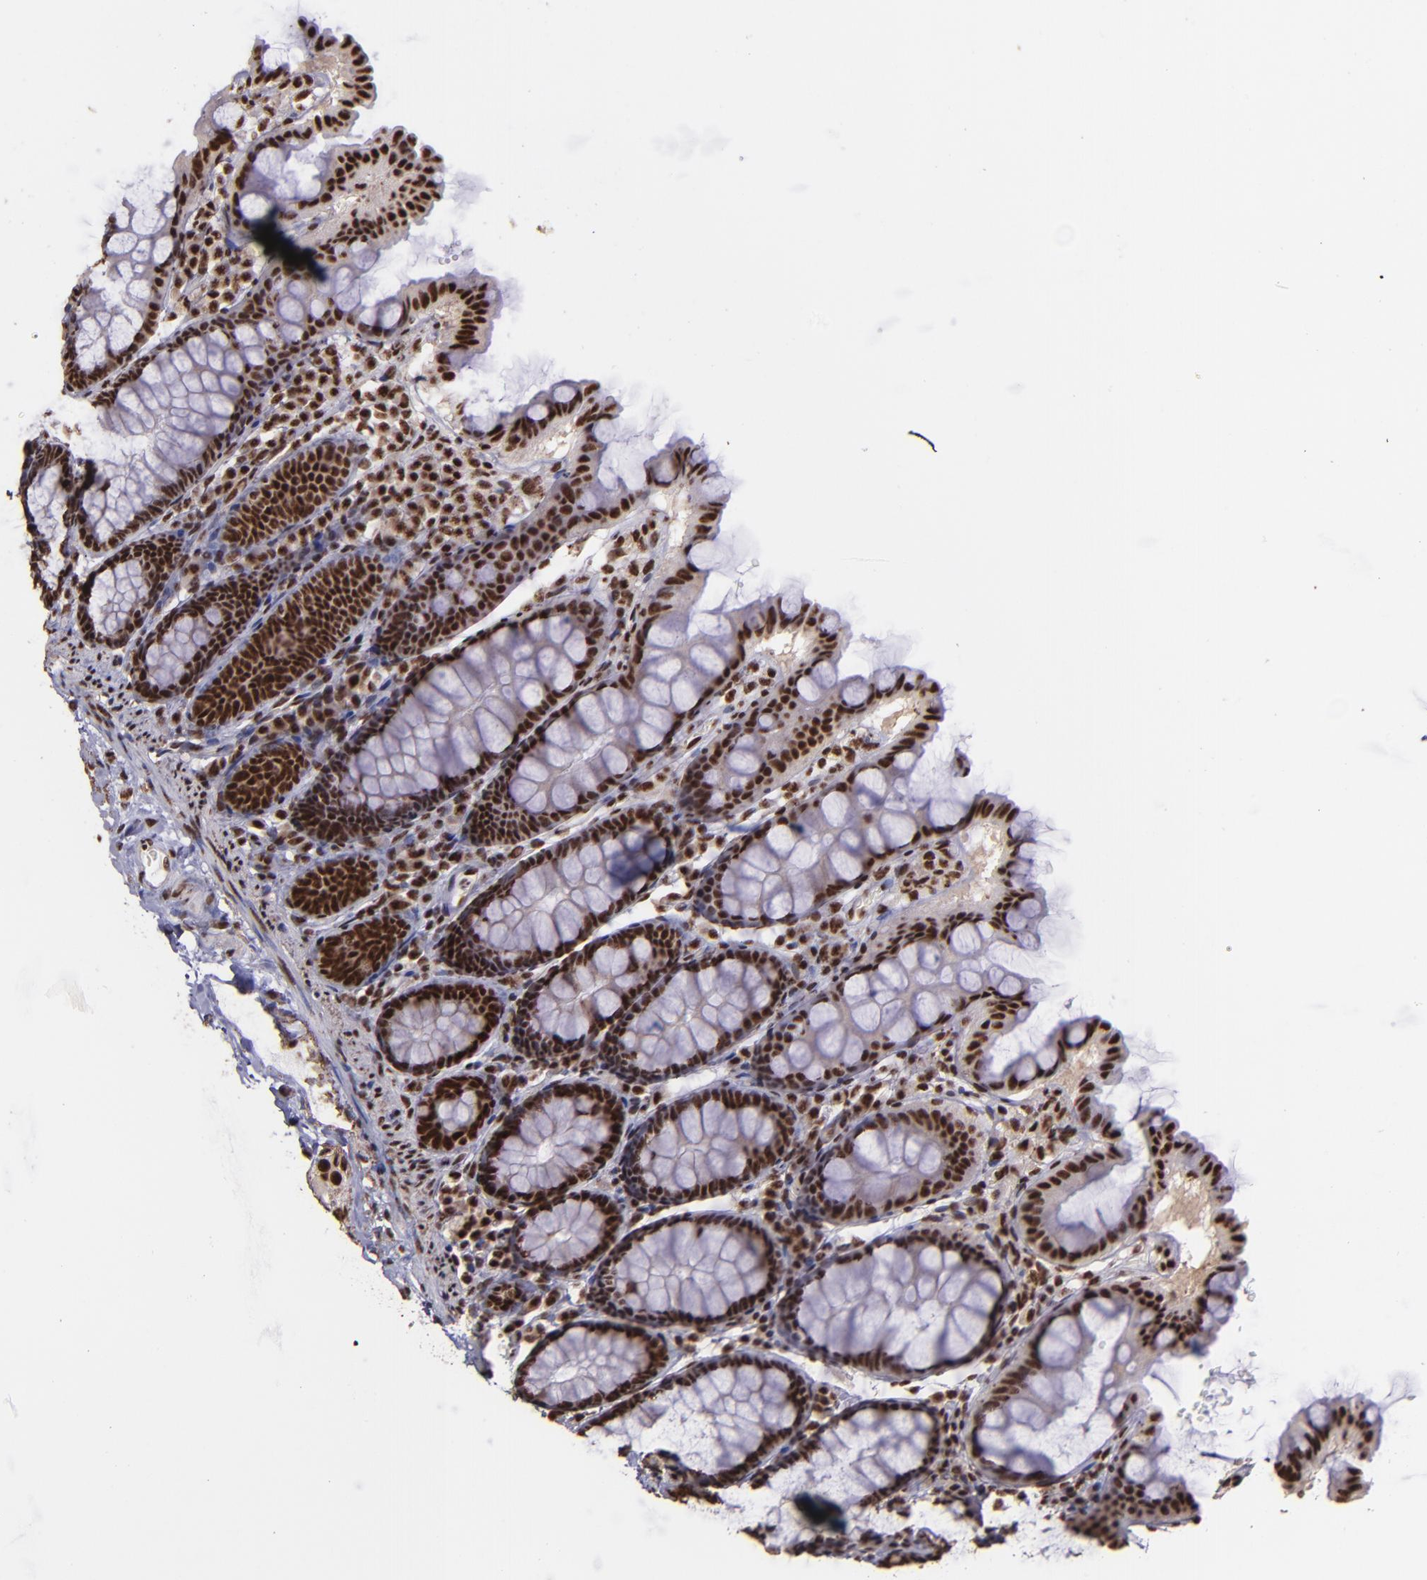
{"staining": {"intensity": "strong", "quantity": ">75%", "location": "nuclear"}, "tissue": "colon", "cell_type": "Endothelial cells", "image_type": "normal", "snomed": [{"axis": "morphology", "description": "Normal tissue, NOS"}, {"axis": "topography", "description": "Colon"}], "caption": "Human colon stained with a brown dye exhibits strong nuclear positive staining in approximately >75% of endothelial cells.", "gene": "PQBP1", "patient": {"sex": "female", "age": 61}}